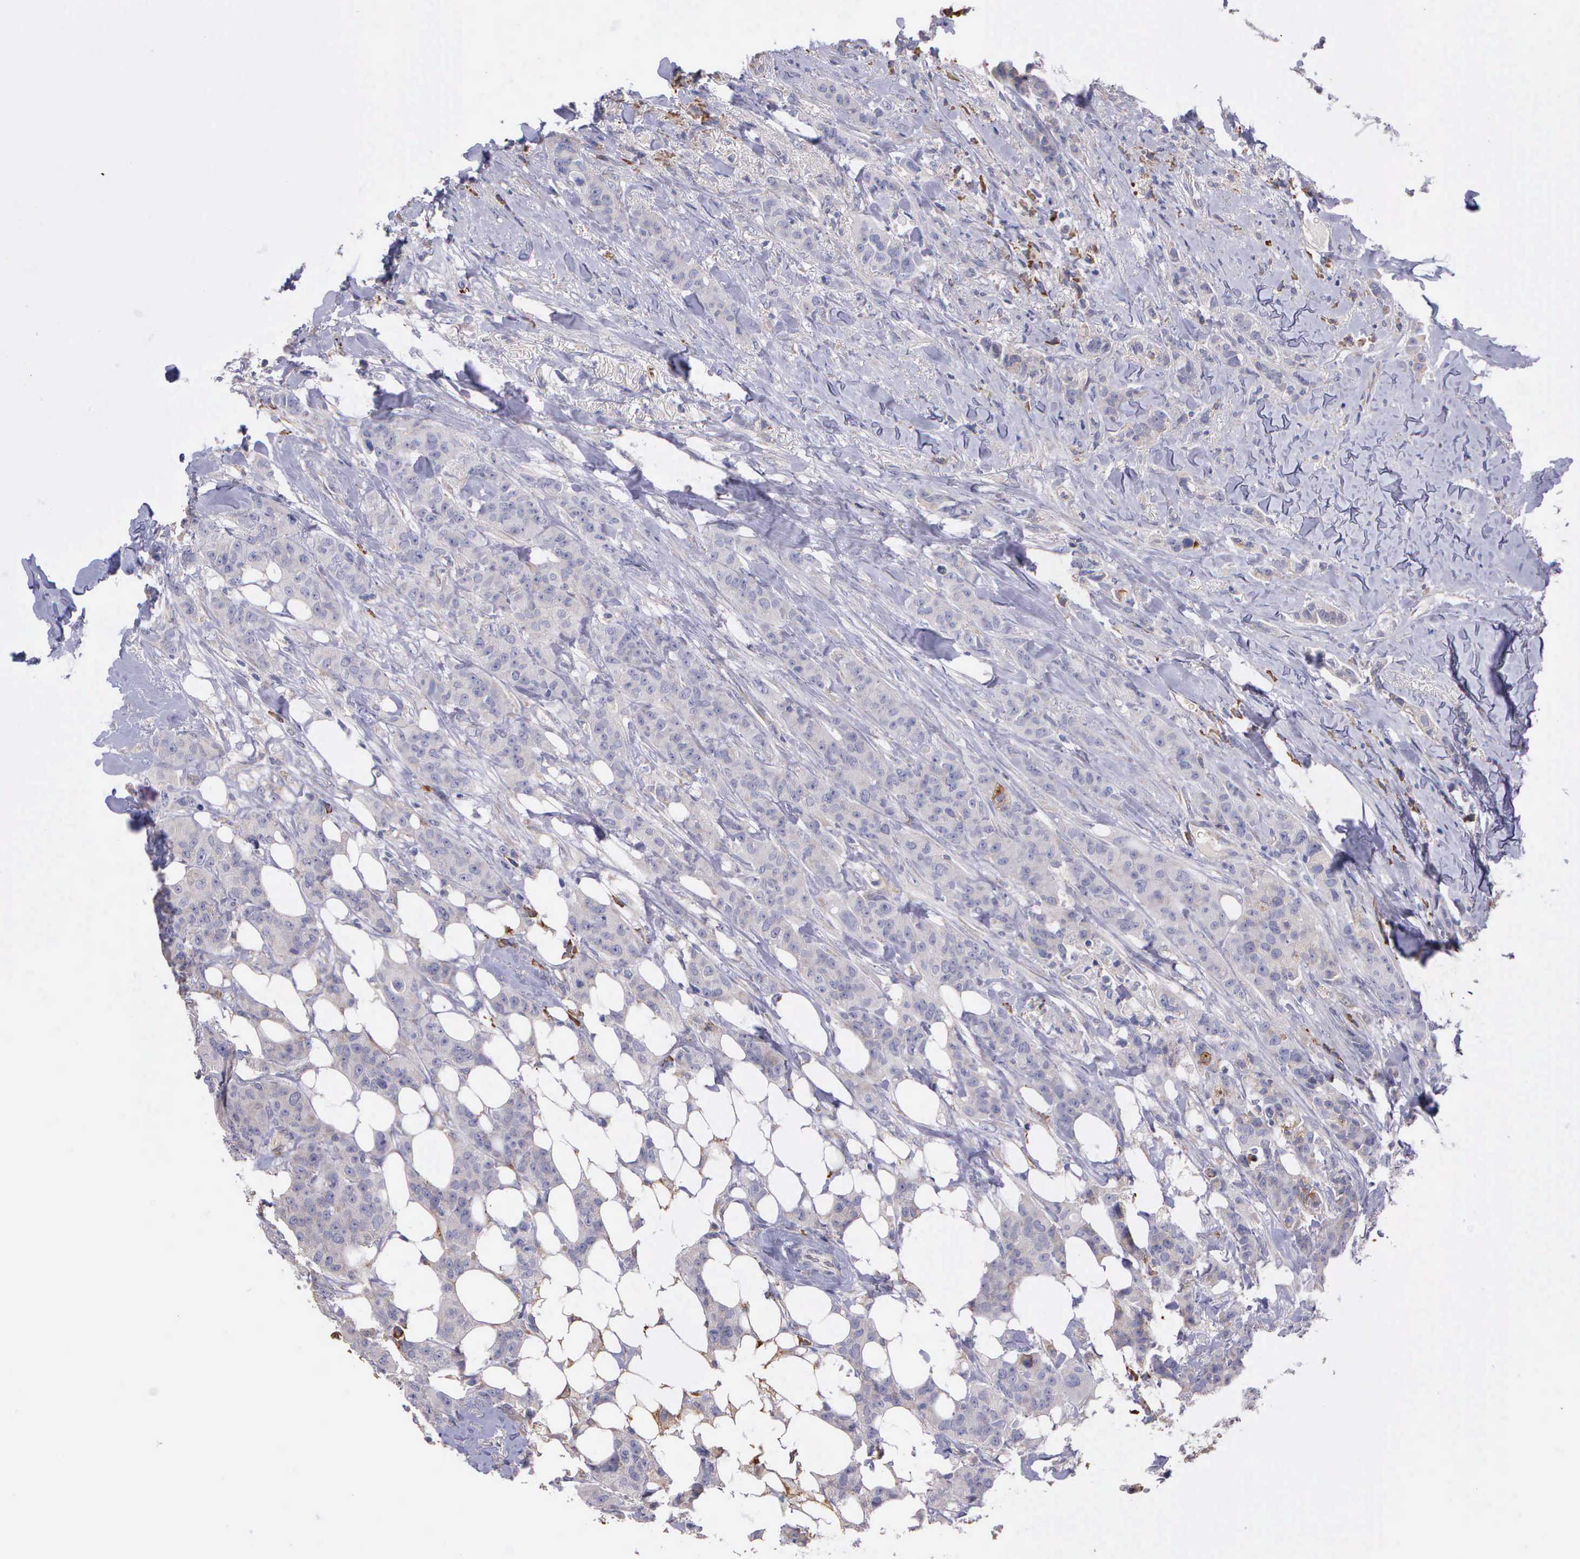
{"staining": {"intensity": "weak", "quantity": ">75%", "location": "cytoplasmic/membranous"}, "tissue": "breast cancer", "cell_type": "Tumor cells", "image_type": "cancer", "snomed": [{"axis": "morphology", "description": "Duct carcinoma"}, {"axis": "topography", "description": "Breast"}], "caption": "Human invasive ductal carcinoma (breast) stained with a protein marker displays weak staining in tumor cells.", "gene": "ZC3H12B", "patient": {"sex": "female", "age": 40}}